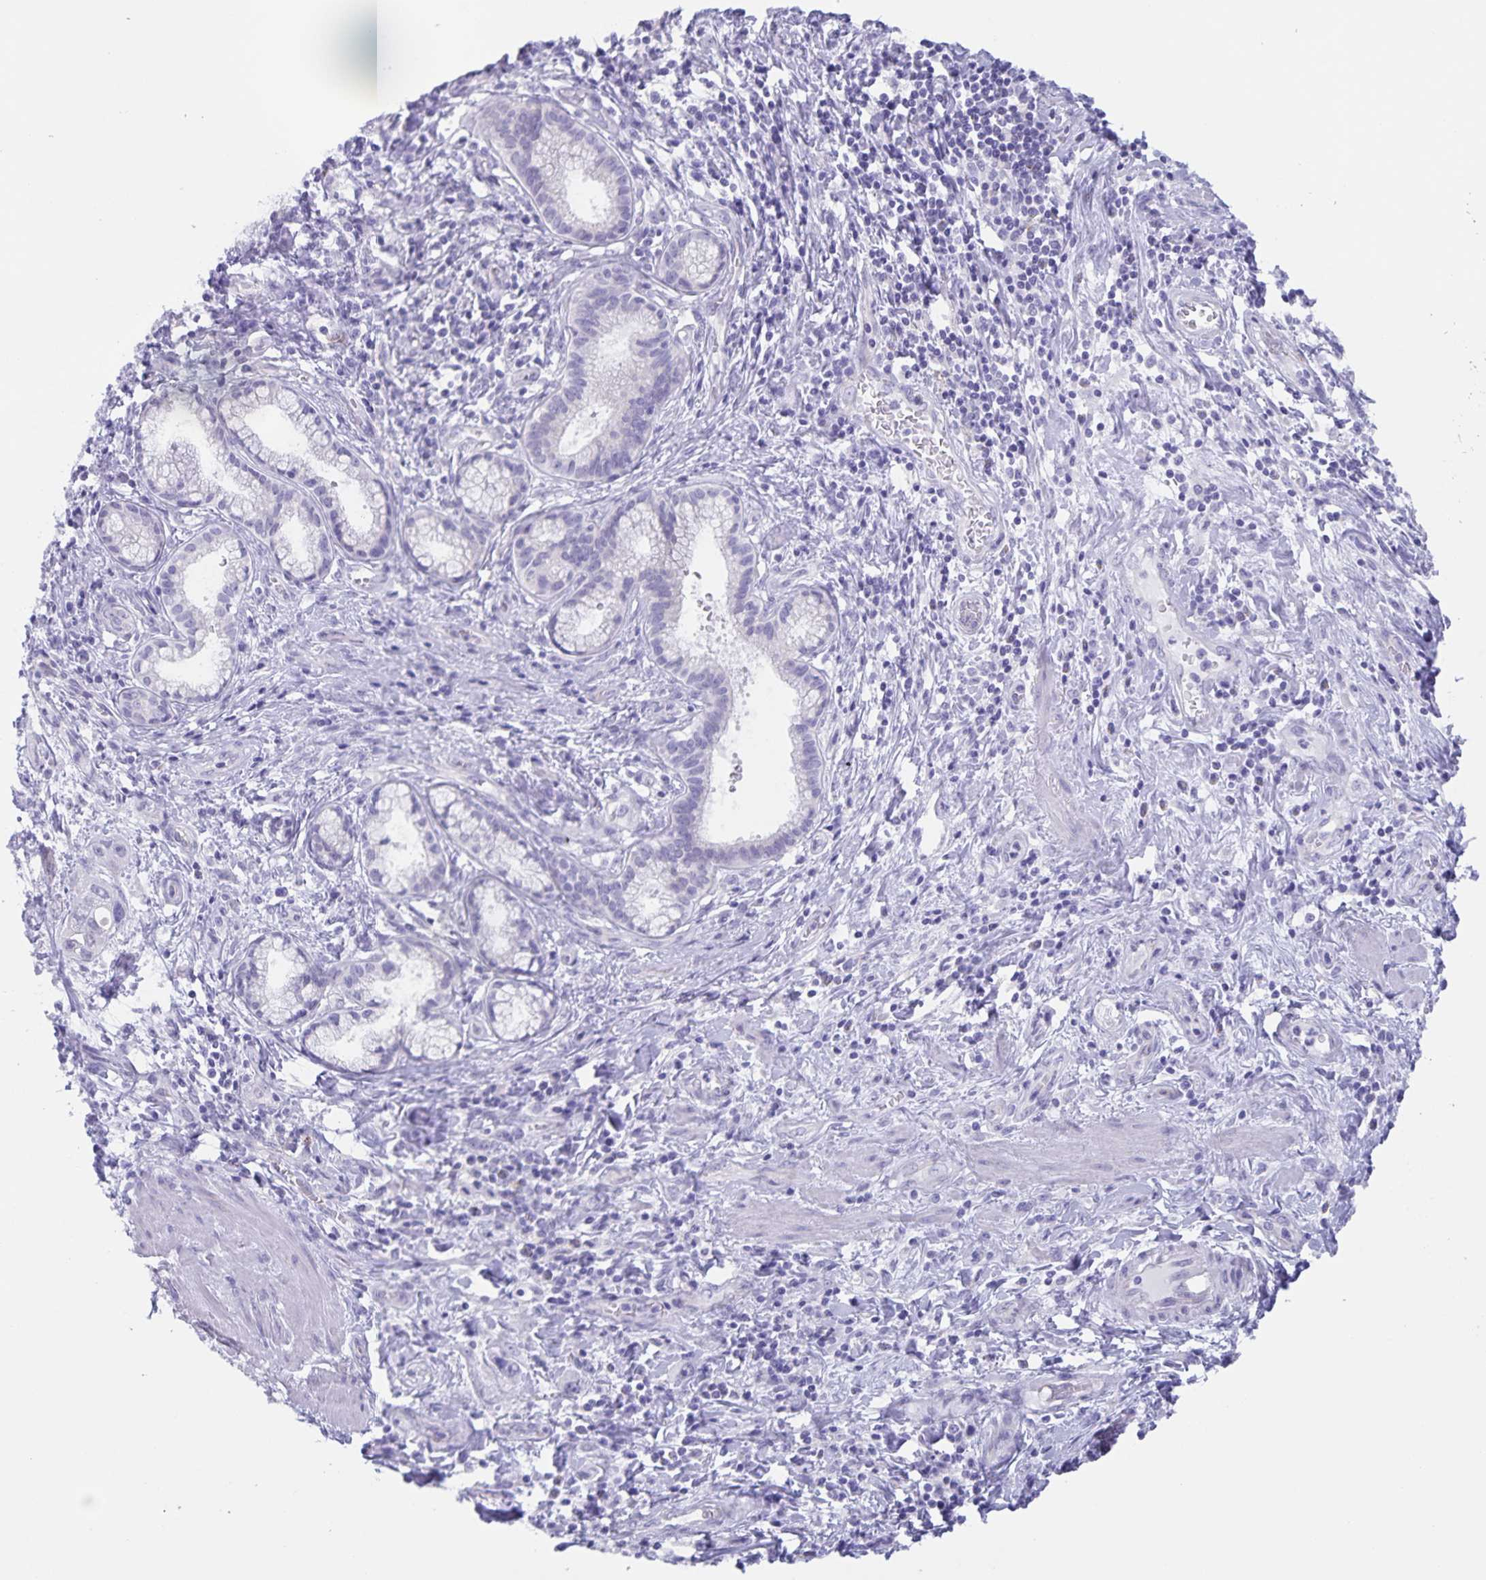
{"staining": {"intensity": "negative", "quantity": "none", "location": "none"}, "tissue": "pancreatic cancer", "cell_type": "Tumor cells", "image_type": "cancer", "snomed": [{"axis": "morphology", "description": "Adenocarcinoma, NOS"}, {"axis": "topography", "description": "Pancreas"}], "caption": "Immunohistochemistry (IHC) histopathology image of neoplastic tissue: adenocarcinoma (pancreatic) stained with DAB (3,3'-diaminobenzidine) exhibits no significant protein staining in tumor cells.", "gene": "AQP4", "patient": {"sex": "female", "age": 66}}